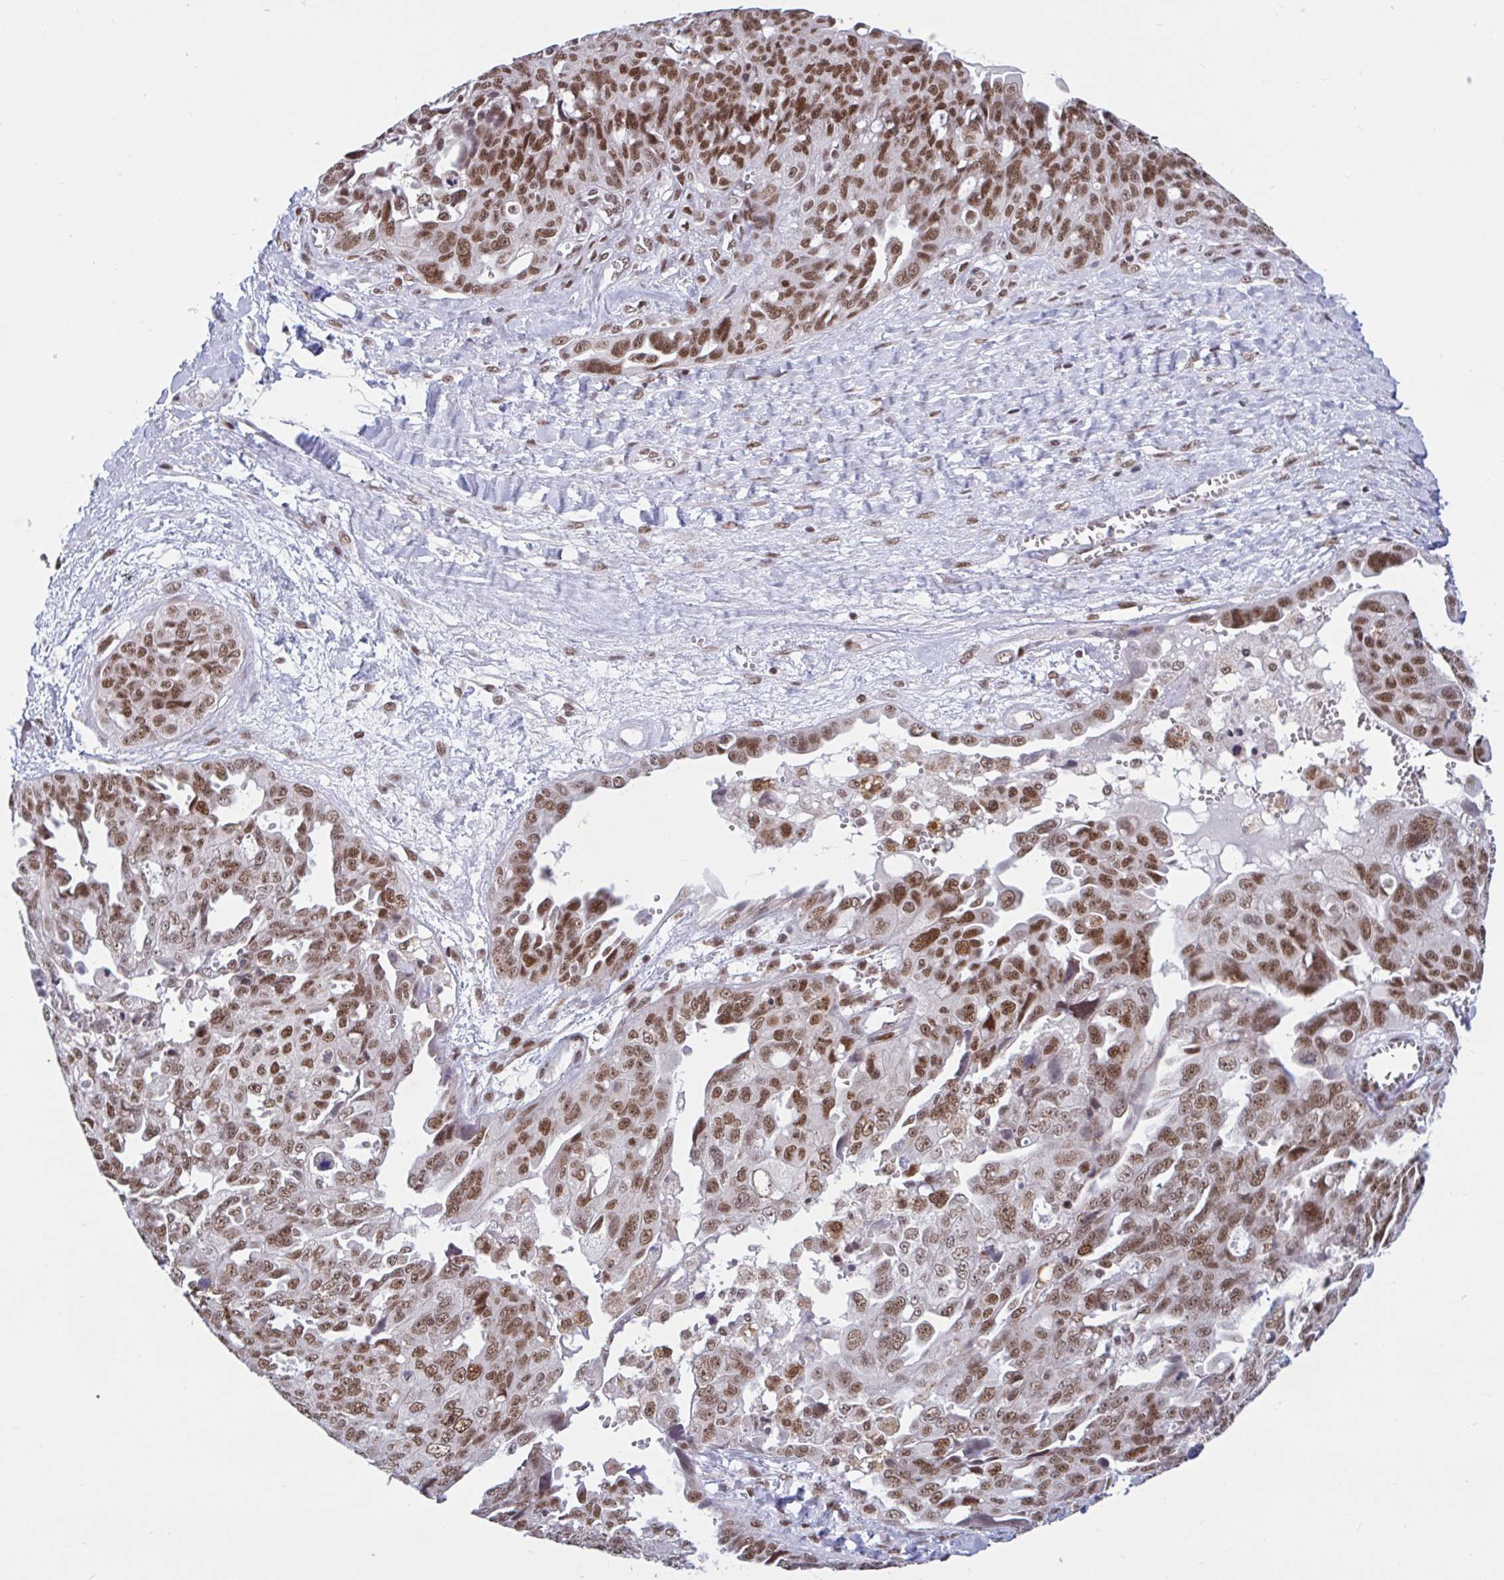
{"staining": {"intensity": "moderate", "quantity": ">75%", "location": "nuclear"}, "tissue": "ovarian cancer", "cell_type": "Tumor cells", "image_type": "cancer", "snomed": [{"axis": "morphology", "description": "Carcinoma, endometroid"}, {"axis": "topography", "description": "Ovary"}], "caption": "Tumor cells reveal moderate nuclear expression in about >75% of cells in ovarian cancer (endometroid carcinoma).", "gene": "PHF10", "patient": {"sex": "female", "age": 70}}